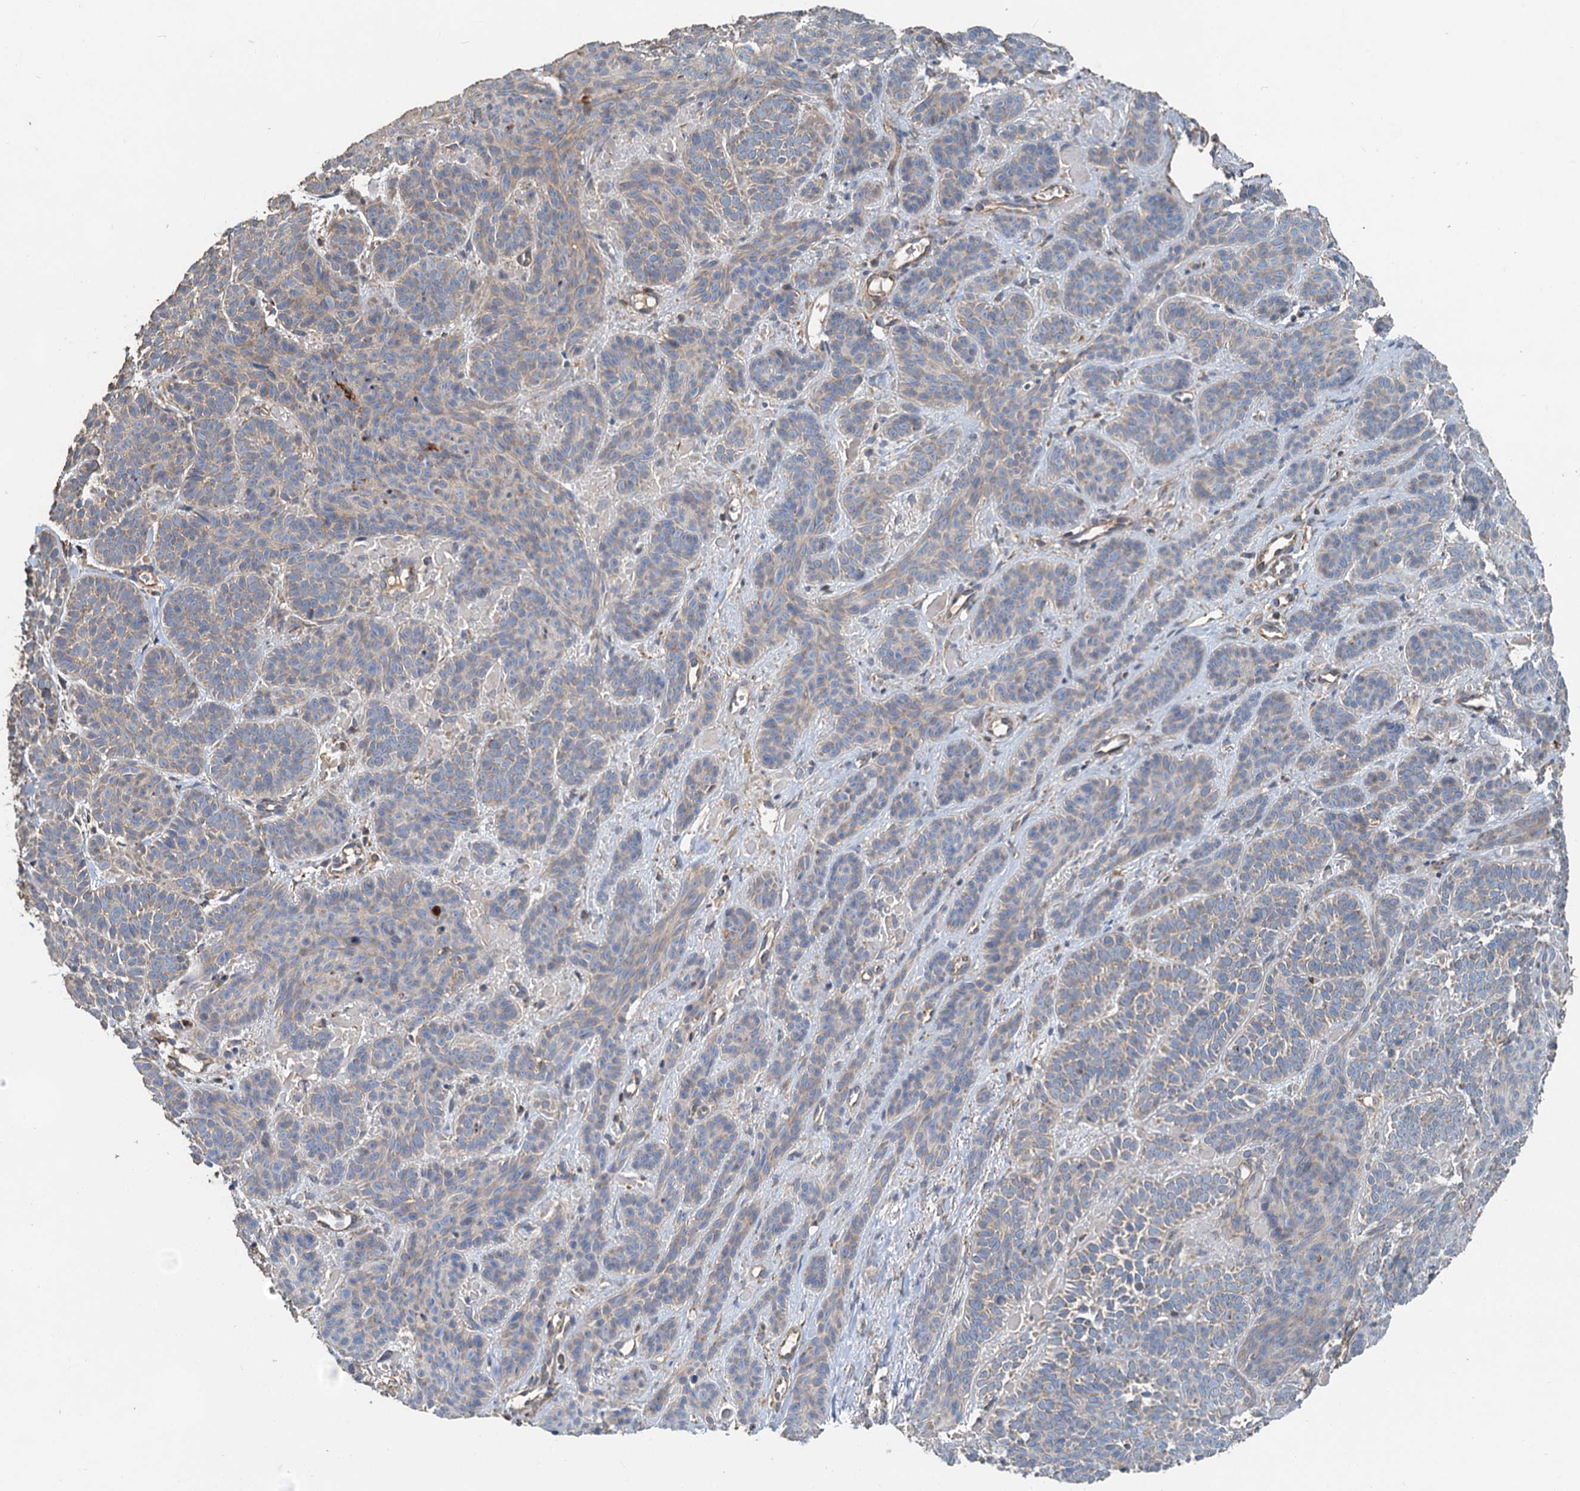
{"staining": {"intensity": "weak", "quantity": "<25%", "location": "cytoplasmic/membranous"}, "tissue": "skin cancer", "cell_type": "Tumor cells", "image_type": "cancer", "snomed": [{"axis": "morphology", "description": "Basal cell carcinoma"}, {"axis": "topography", "description": "Skin"}], "caption": "This is a histopathology image of immunohistochemistry (IHC) staining of skin basal cell carcinoma, which shows no expression in tumor cells.", "gene": "SDS", "patient": {"sex": "male", "age": 85}}